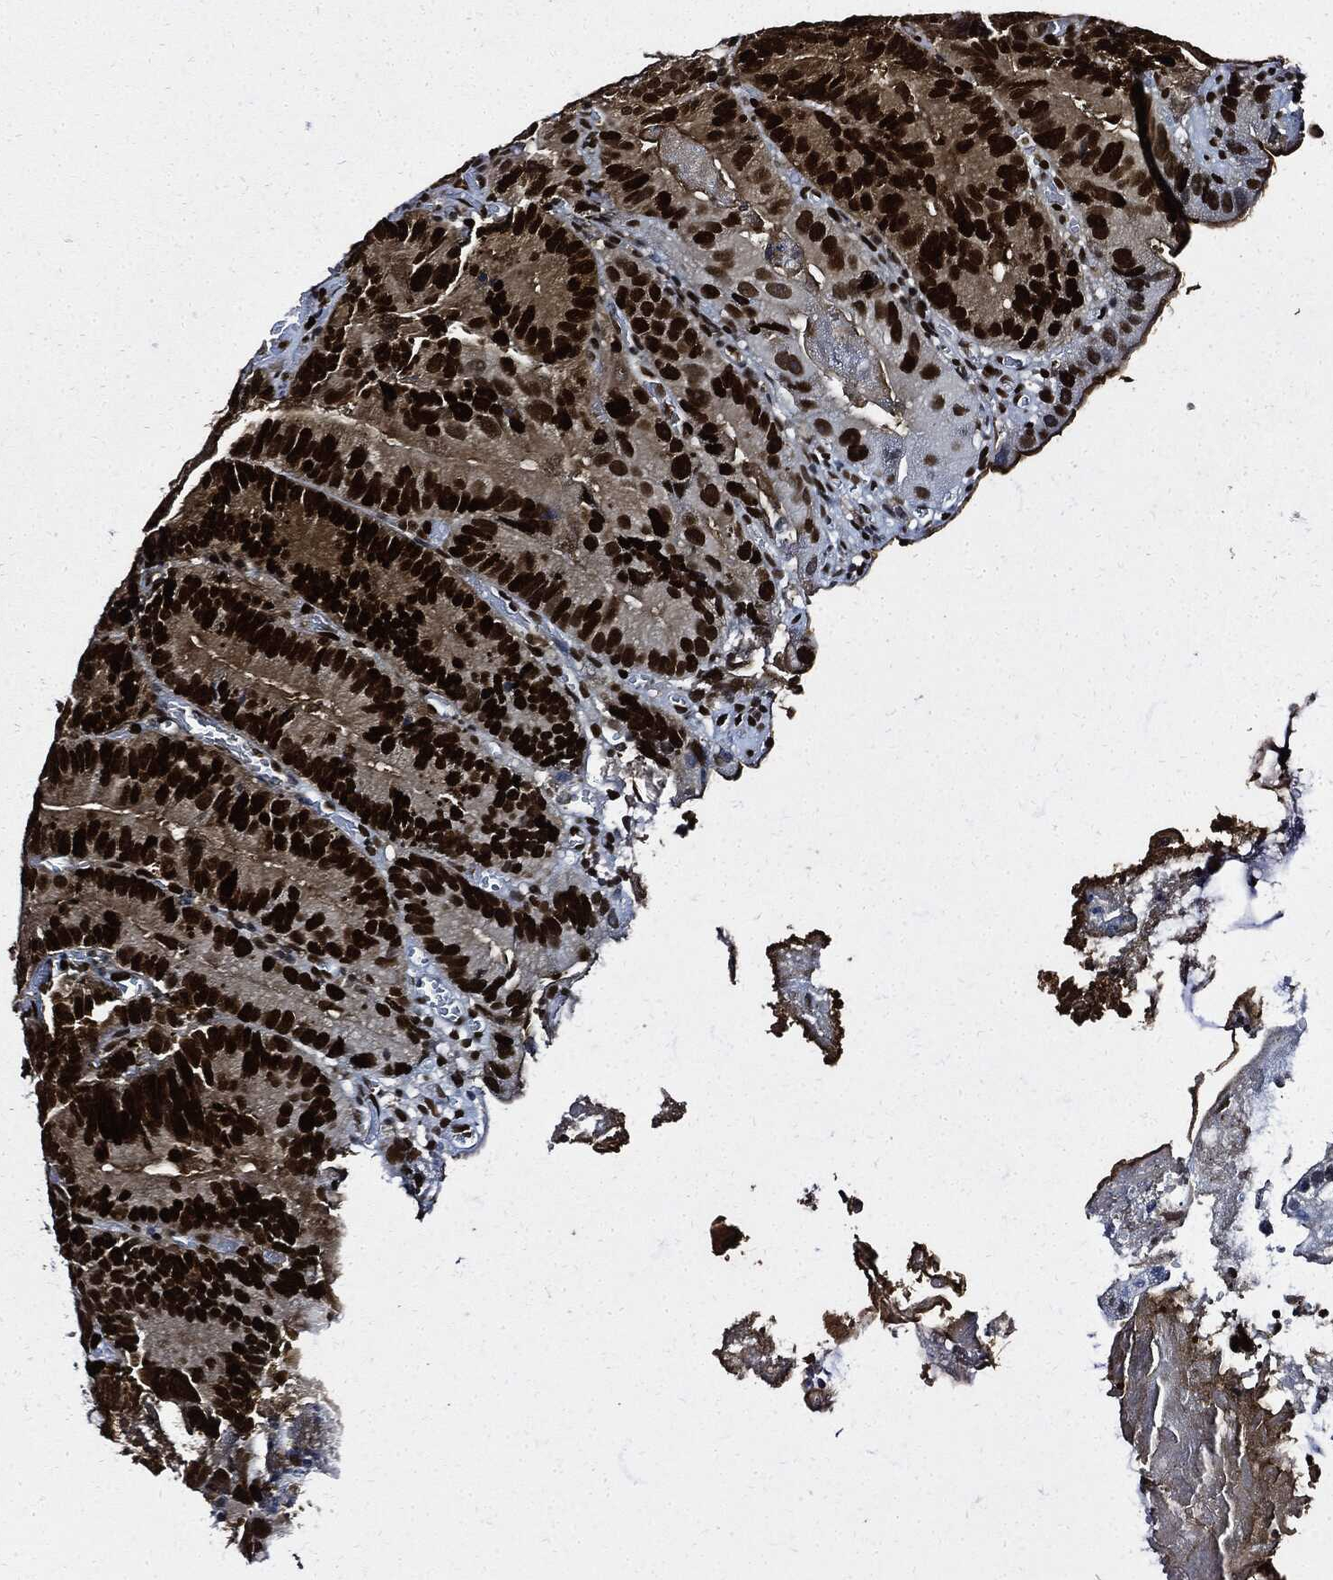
{"staining": {"intensity": "strong", "quantity": ">75%", "location": "nuclear"}, "tissue": "colorectal cancer", "cell_type": "Tumor cells", "image_type": "cancer", "snomed": [{"axis": "morphology", "description": "Adenocarcinoma, NOS"}, {"axis": "topography", "description": "Colon"}], "caption": "Human colorectal cancer stained with a brown dye demonstrates strong nuclear positive expression in about >75% of tumor cells.", "gene": "PCNA", "patient": {"sex": "female", "age": 86}}